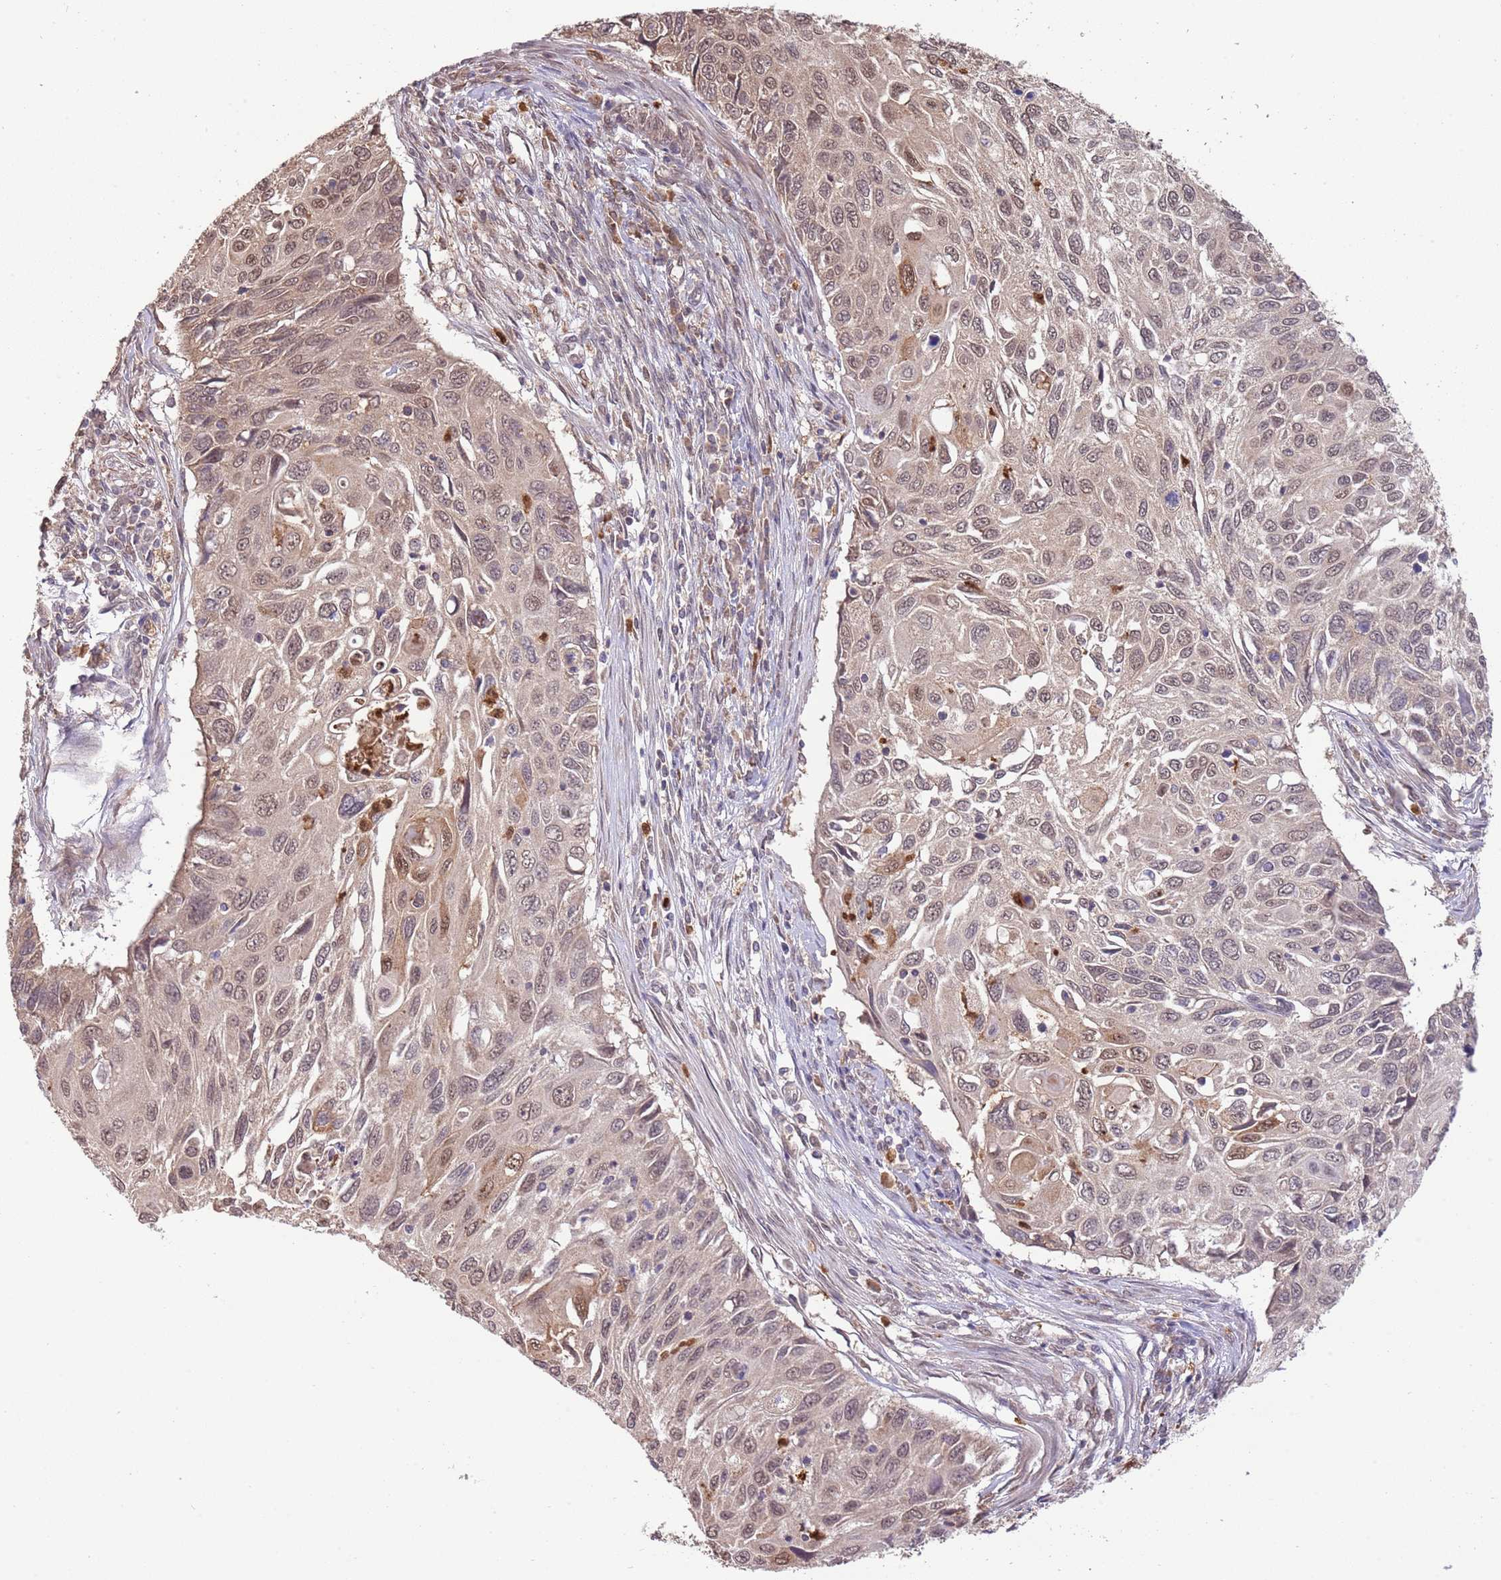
{"staining": {"intensity": "moderate", "quantity": "25%-75%", "location": "cytoplasmic/membranous,nuclear"}, "tissue": "cervical cancer", "cell_type": "Tumor cells", "image_type": "cancer", "snomed": [{"axis": "morphology", "description": "Squamous cell carcinoma, NOS"}, {"axis": "topography", "description": "Cervix"}], "caption": "Immunohistochemistry micrograph of neoplastic tissue: cervical cancer stained using IHC exhibits medium levels of moderate protein expression localized specifically in the cytoplasmic/membranous and nuclear of tumor cells, appearing as a cytoplasmic/membranous and nuclear brown color.", "gene": "AMIGO1", "patient": {"sex": "female", "age": 70}}